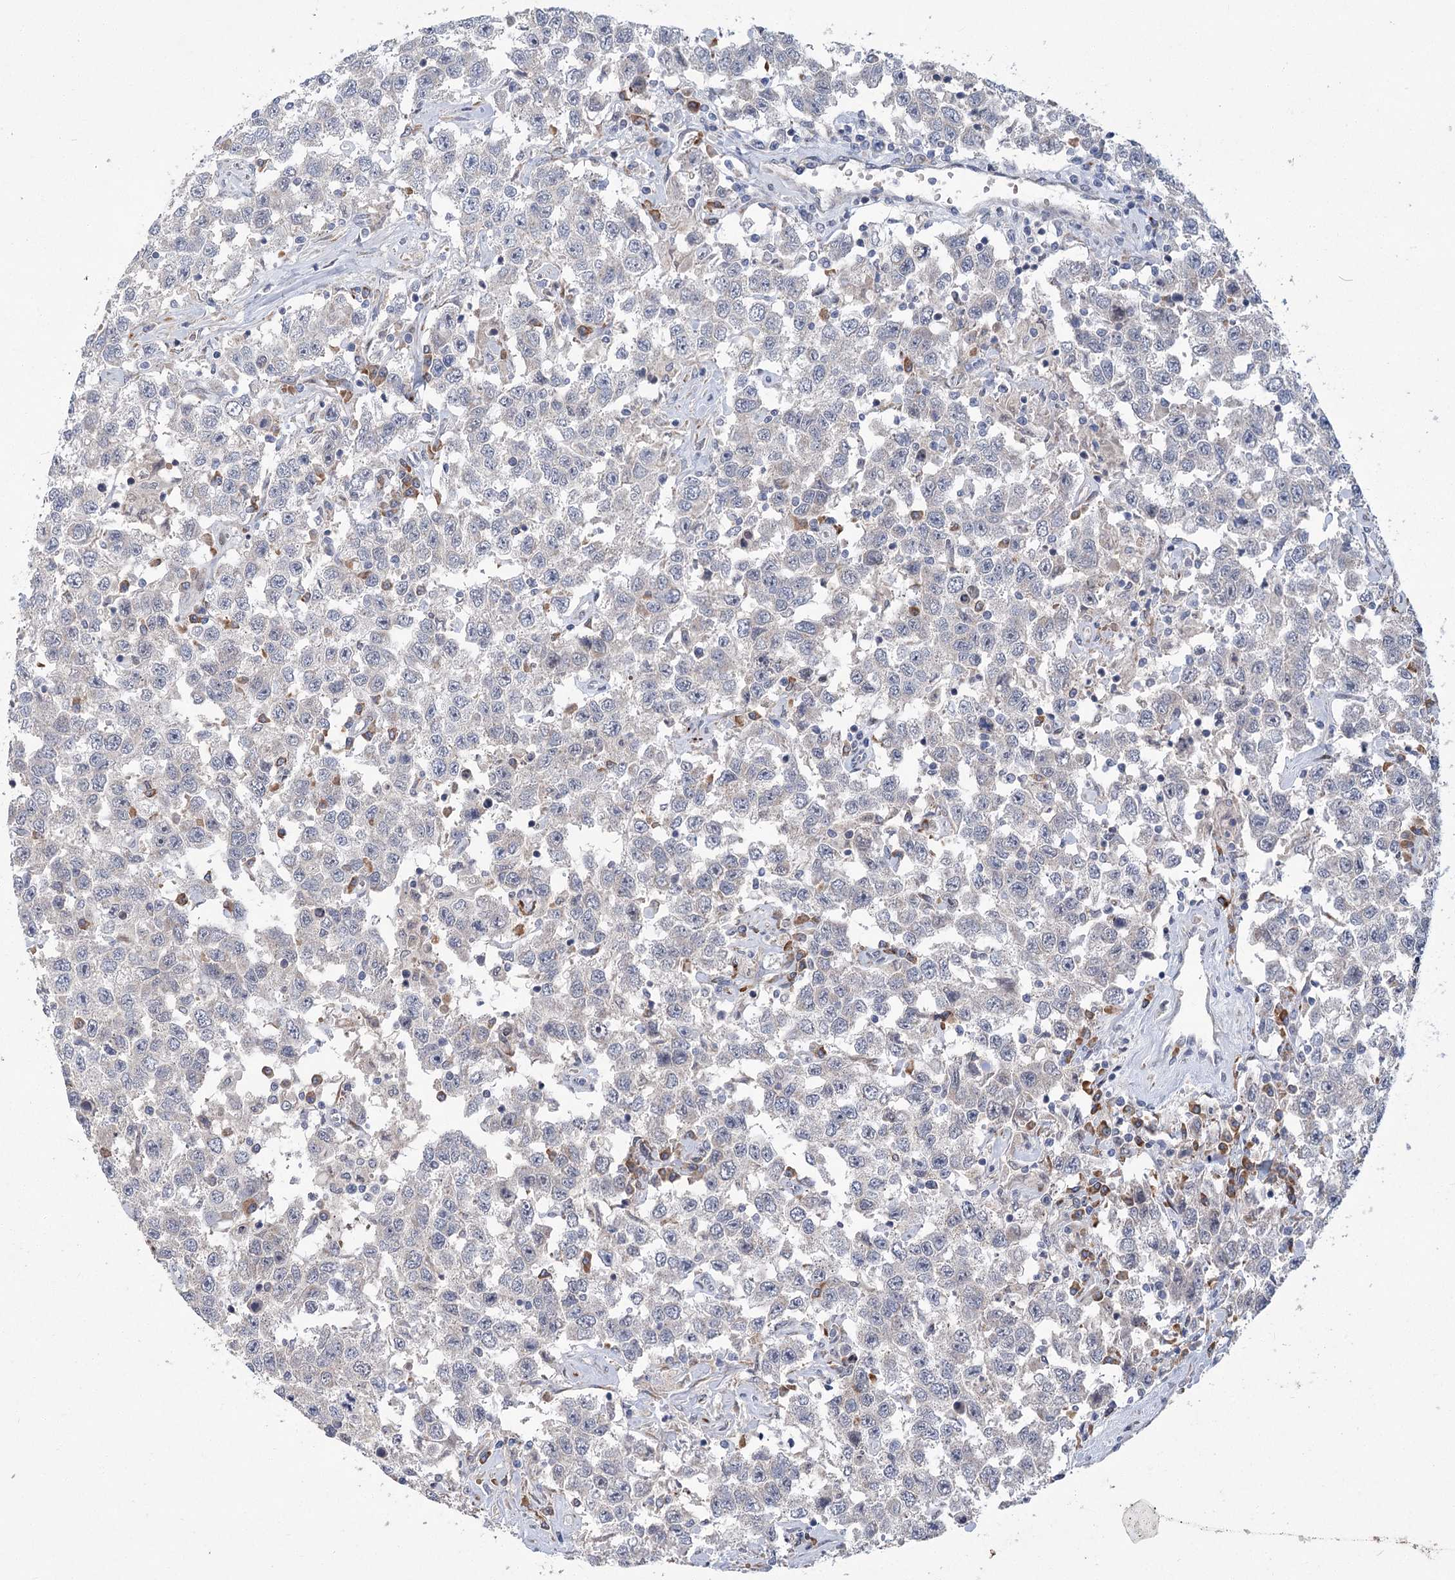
{"staining": {"intensity": "negative", "quantity": "none", "location": "none"}, "tissue": "testis cancer", "cell_type": "Tumor cells", "image_type": "cancer", "snomed": [{"axis": "morphology", "description": "Seminoma, NOS"}, {"axis": "topography", "description": "Testis"}], "caption": "Immunohistochemistry histopathology image of human testis cancer stained for a protein (brown), which reveals no staining in tumor cells.", "gene": "GCNT4", "patient": {"sex": "male", "age": 41}}